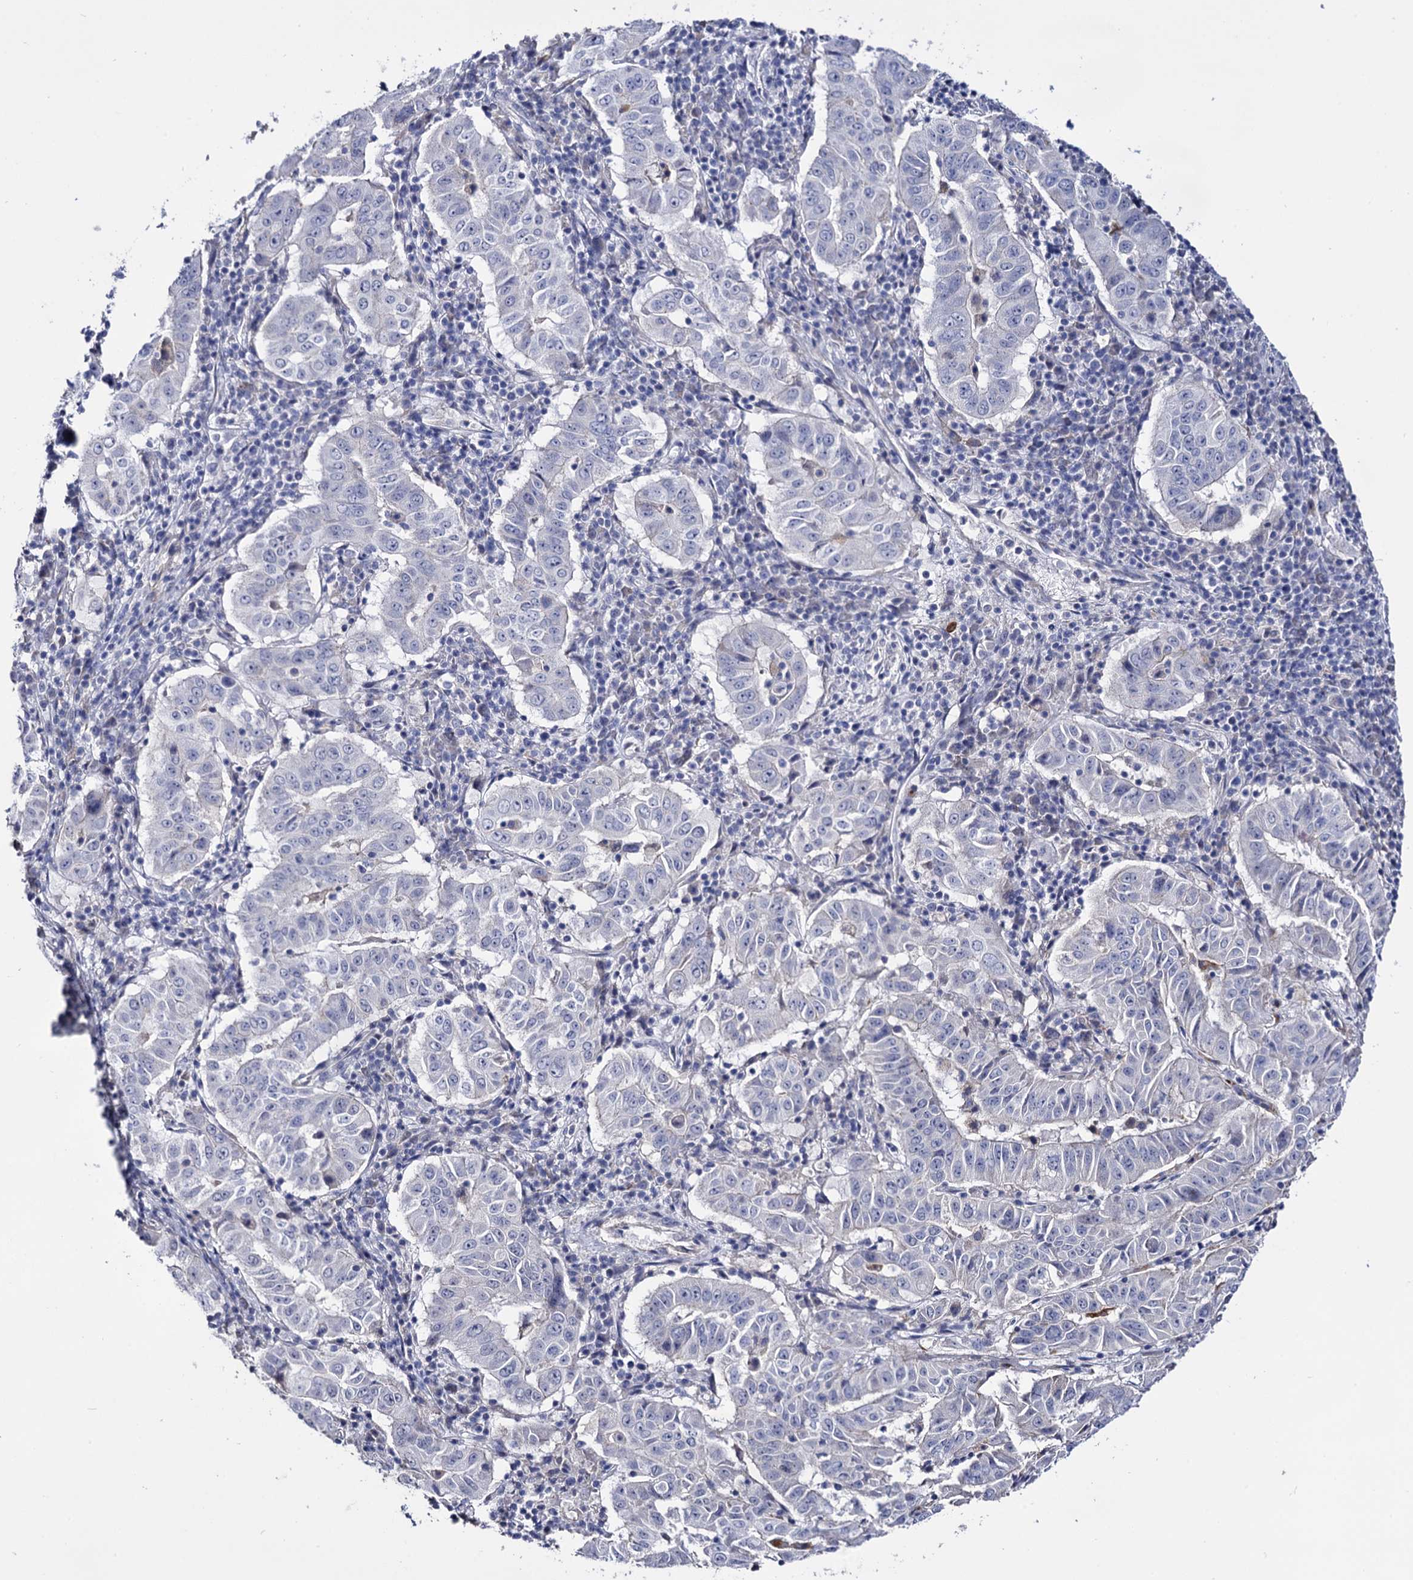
{"staining": {"intensity": "negative", "quantity": "none", "location": "none"}, "tissue": "pancreatic cancer", "cell_type": "Tumor cells", "image_type": "cancer", "snomed": [{"axis": "morphology", "description": "Adenocarcinoma, NOS"}, {"axis": "topography", "description": "Pancreas"}], "caption": "Immunohistochemistry photomicrograph of pancreatic adenocarcinoma stained for a protein (brown), which shows no positivity in tumor cells.", "gene": "MICAL2", "patient": {"sex": "male", "age": 63}}